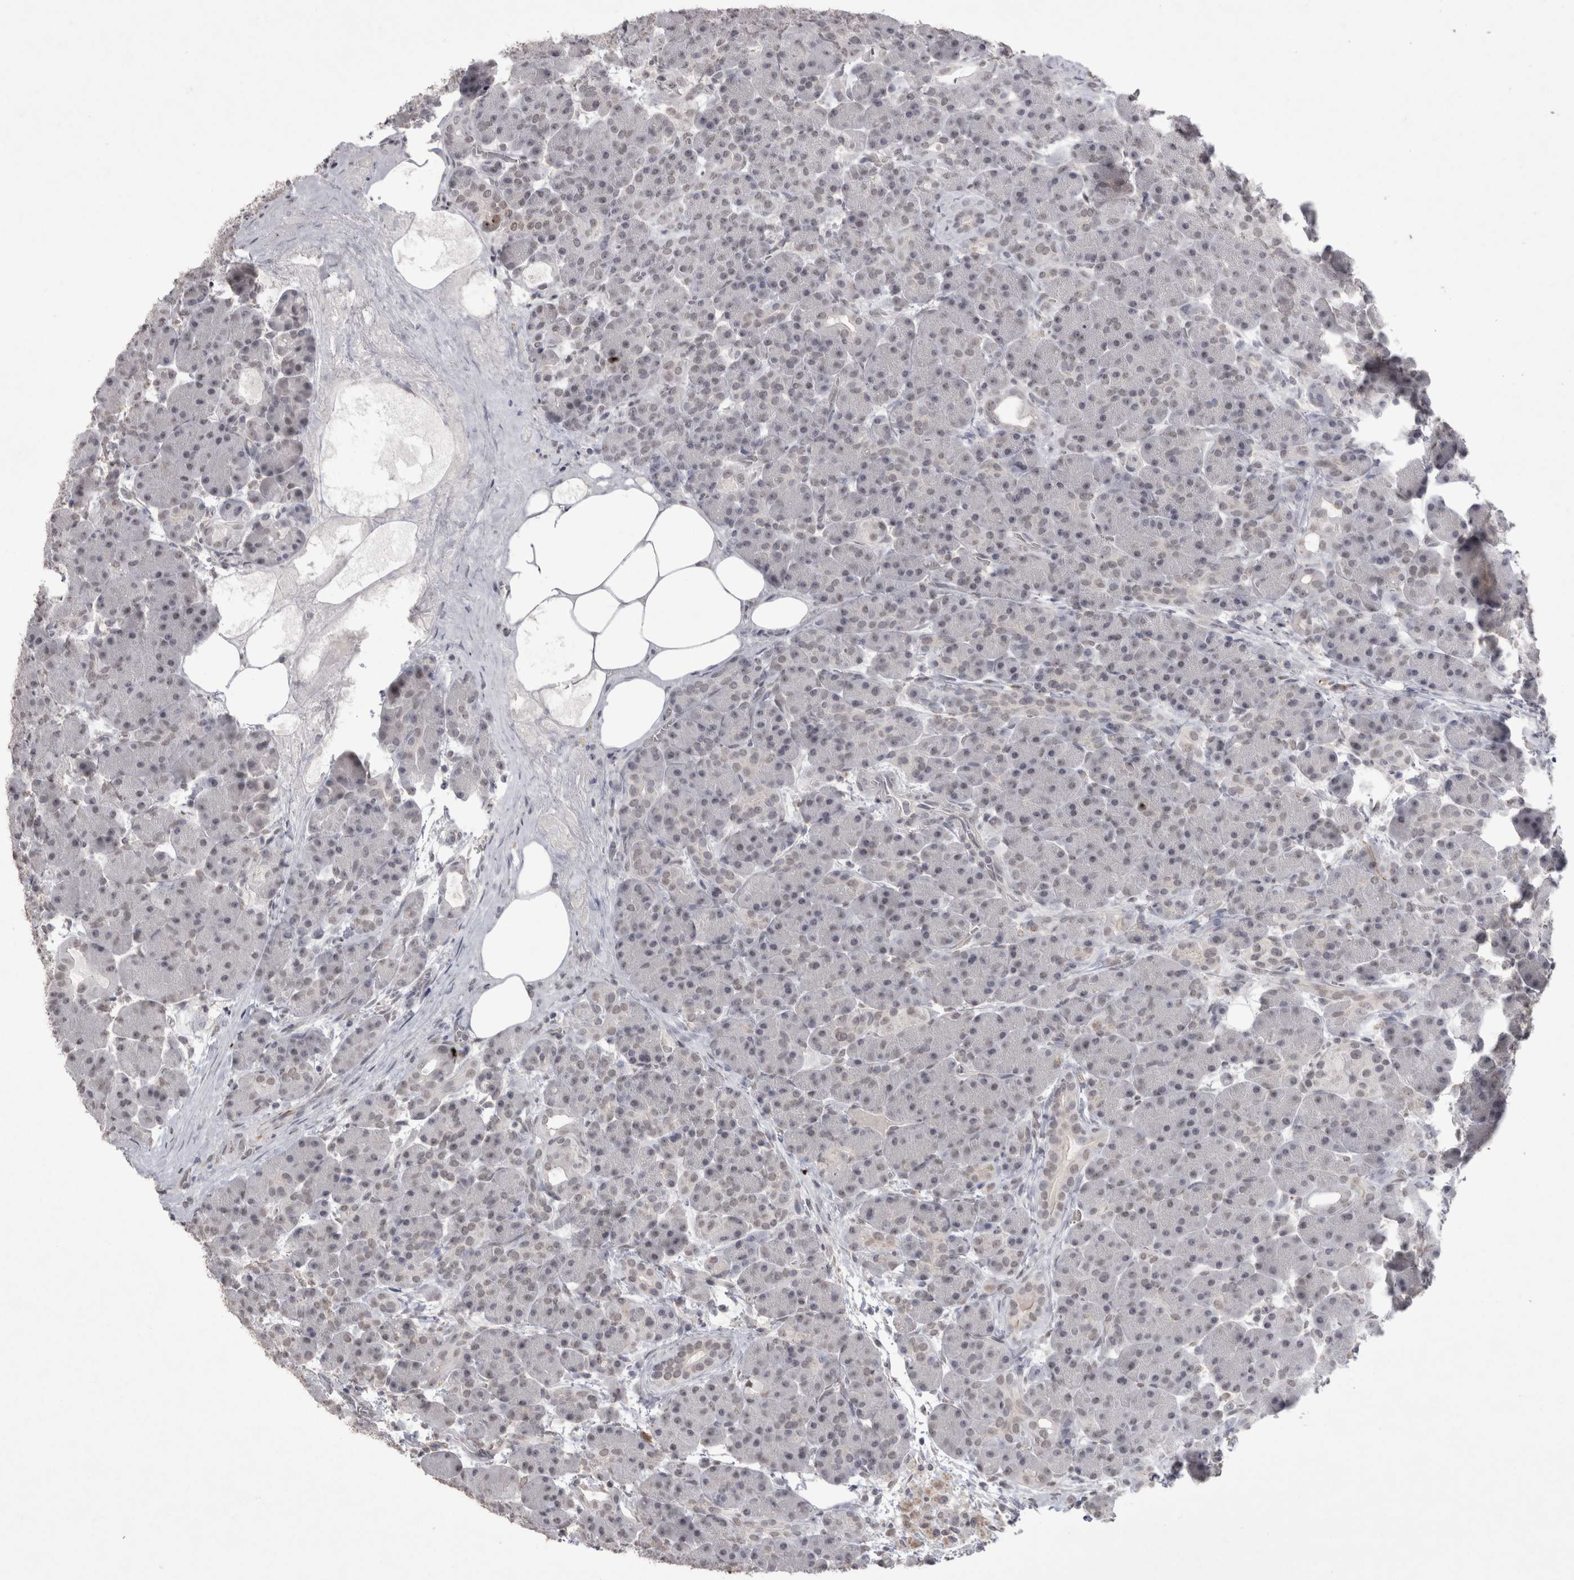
{"staining": {"intensity": "weak", "quantity": "<25%", "location": "nuclear"}, "tissue": "pancreas", "cell_type": "Exocrine glandular cells", "image_type": "normal", "snomed": [{"axis": "morphology", "description": "Normal tissue, NOS"}, {"axis": "topography", "description": "Pancreas"}], "caption": "A high-resolution micrograph shows immunohistochemistry (IHC) staining of unremarkable pancreas, which reveals no significant positivity in exocrine glandular cells.", "gene": "DDX4", "patient": {"sex": "male", "age": 63}}